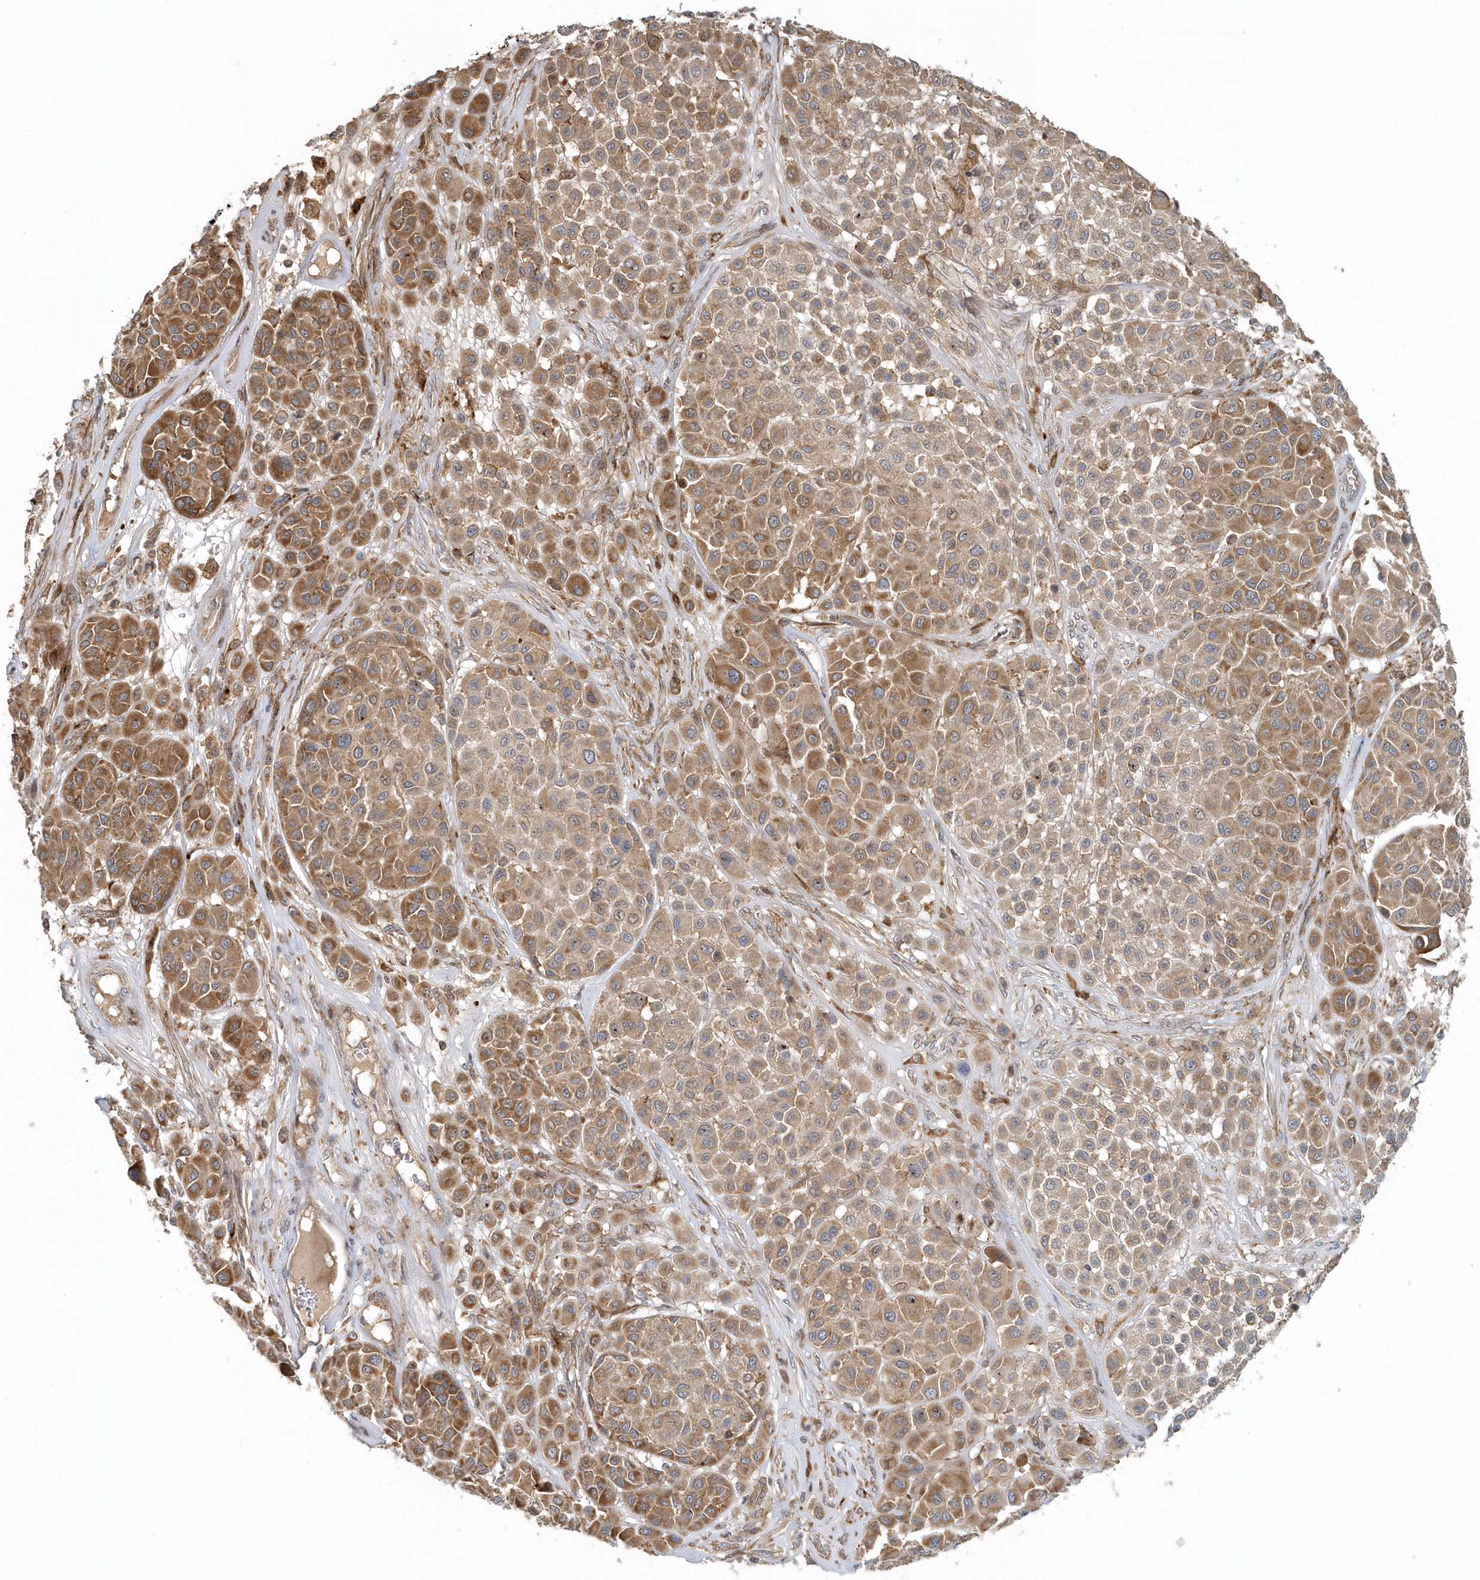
{"staining": {"intensity": "moderate", "quantity": ">75%", "location": "cytoplasmic/membranous"}, "tissue": "melanoma", "cell_type": "Tumor cells", "image_type": "cancer", "snomed": [{"axis": "morphology", "description": "Malignant melanoma, Metastatic site"}, {"axis": "topography", "description": "Soft tissue"}], "caption": "This is an image of immunohistochemistry (IHC) staining of malignant melanoma (metastatic site), which shows moderate staining in the cytoplasmic/membranous of tumor cells.", "gene": "MMUT", "patient": {"sex": "male", "age": 41}}